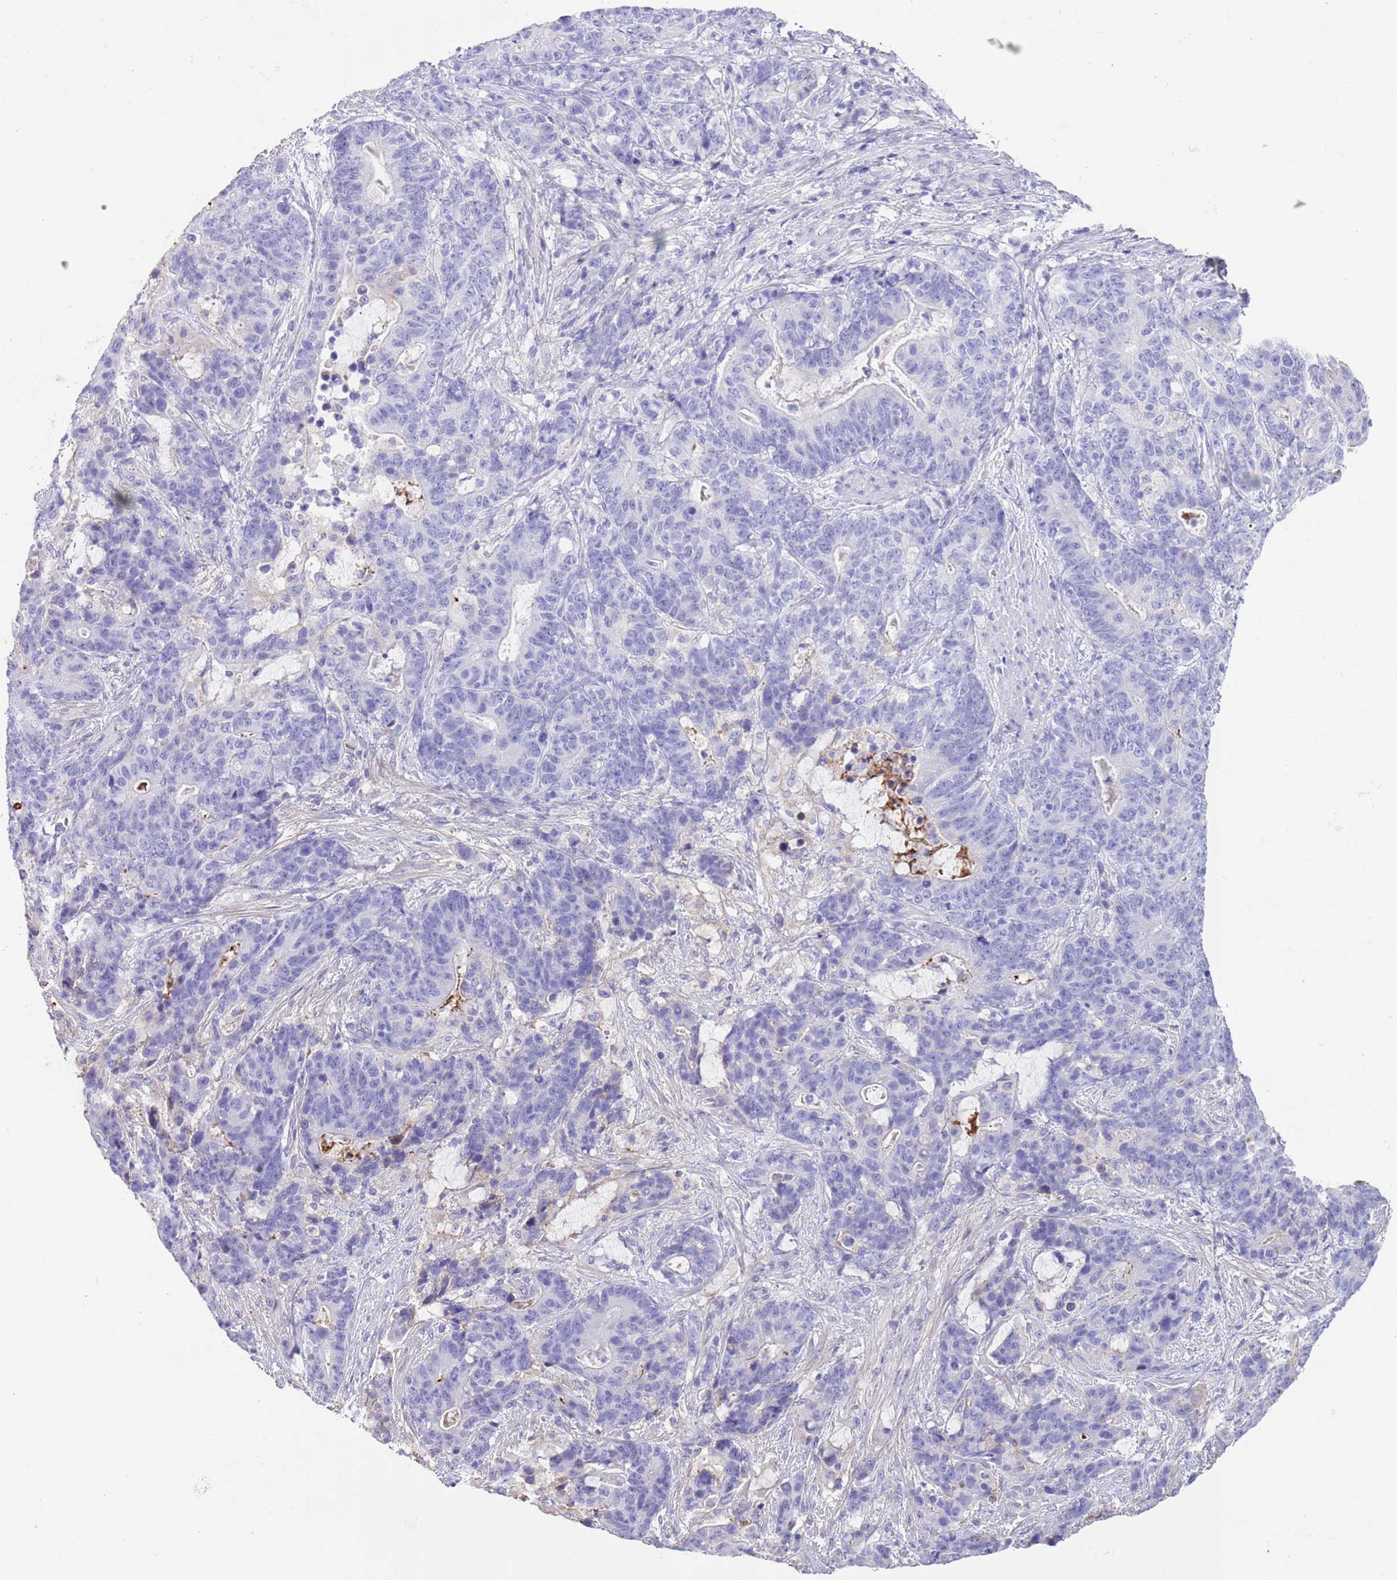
{"staining": {"intensity": "negative", "quantity": "none", "location": "none"}, "tissue": "stomach cancer", "cell_type": "Tumor cells", "image_type": "cancer", "snomed": [{"axis": "morphology", "description": "Normal tissue, NOS"}, {"axis": "morphology", "description": "Adenocarcinoma, NOS"}, {"axis": "topography", "description": "Stomach"}], "caption": "DAB immunohistochemical staining of adenocarcinoma (stomach) displays no significant positivity in tumor cells.", "gene": "IGF1", "patient": {"sex": "female", "age": 64}}